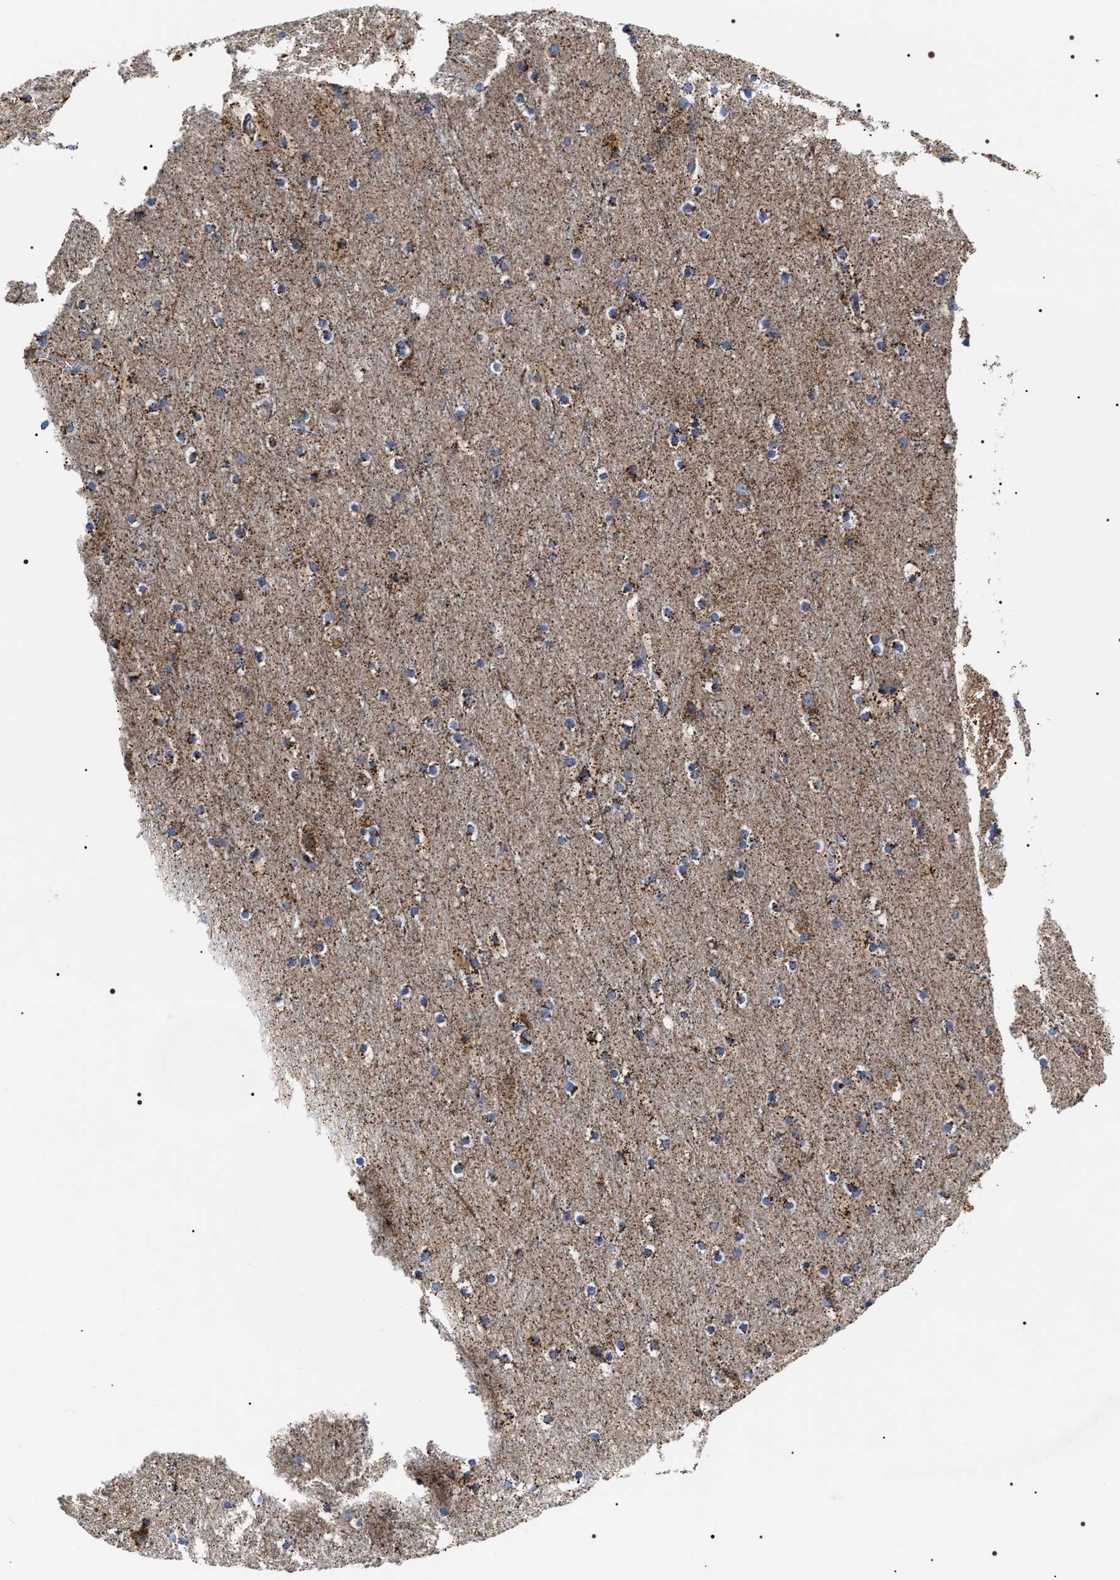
{"staining": {"intensity": "moderate", "quantity": "25%-75%", "location": "cytoplasmic/membranous"}, "tissue": "cerebral cortex", "cell_type": "Endothelial cells", "image_type": "normal", "snomed": [{"axis": "morphology", "description": "Normal tissue, NOS"}, {"axis": "topography", "description": "Cerebral cortex"}], "caption": "A brown stain shows moderate cytoplasmic/membranous expression of a protein in endothelial cells of benign human cerebral cortex.", "gene": "COG5", "patient": {"sex": "male", "age": 45}}